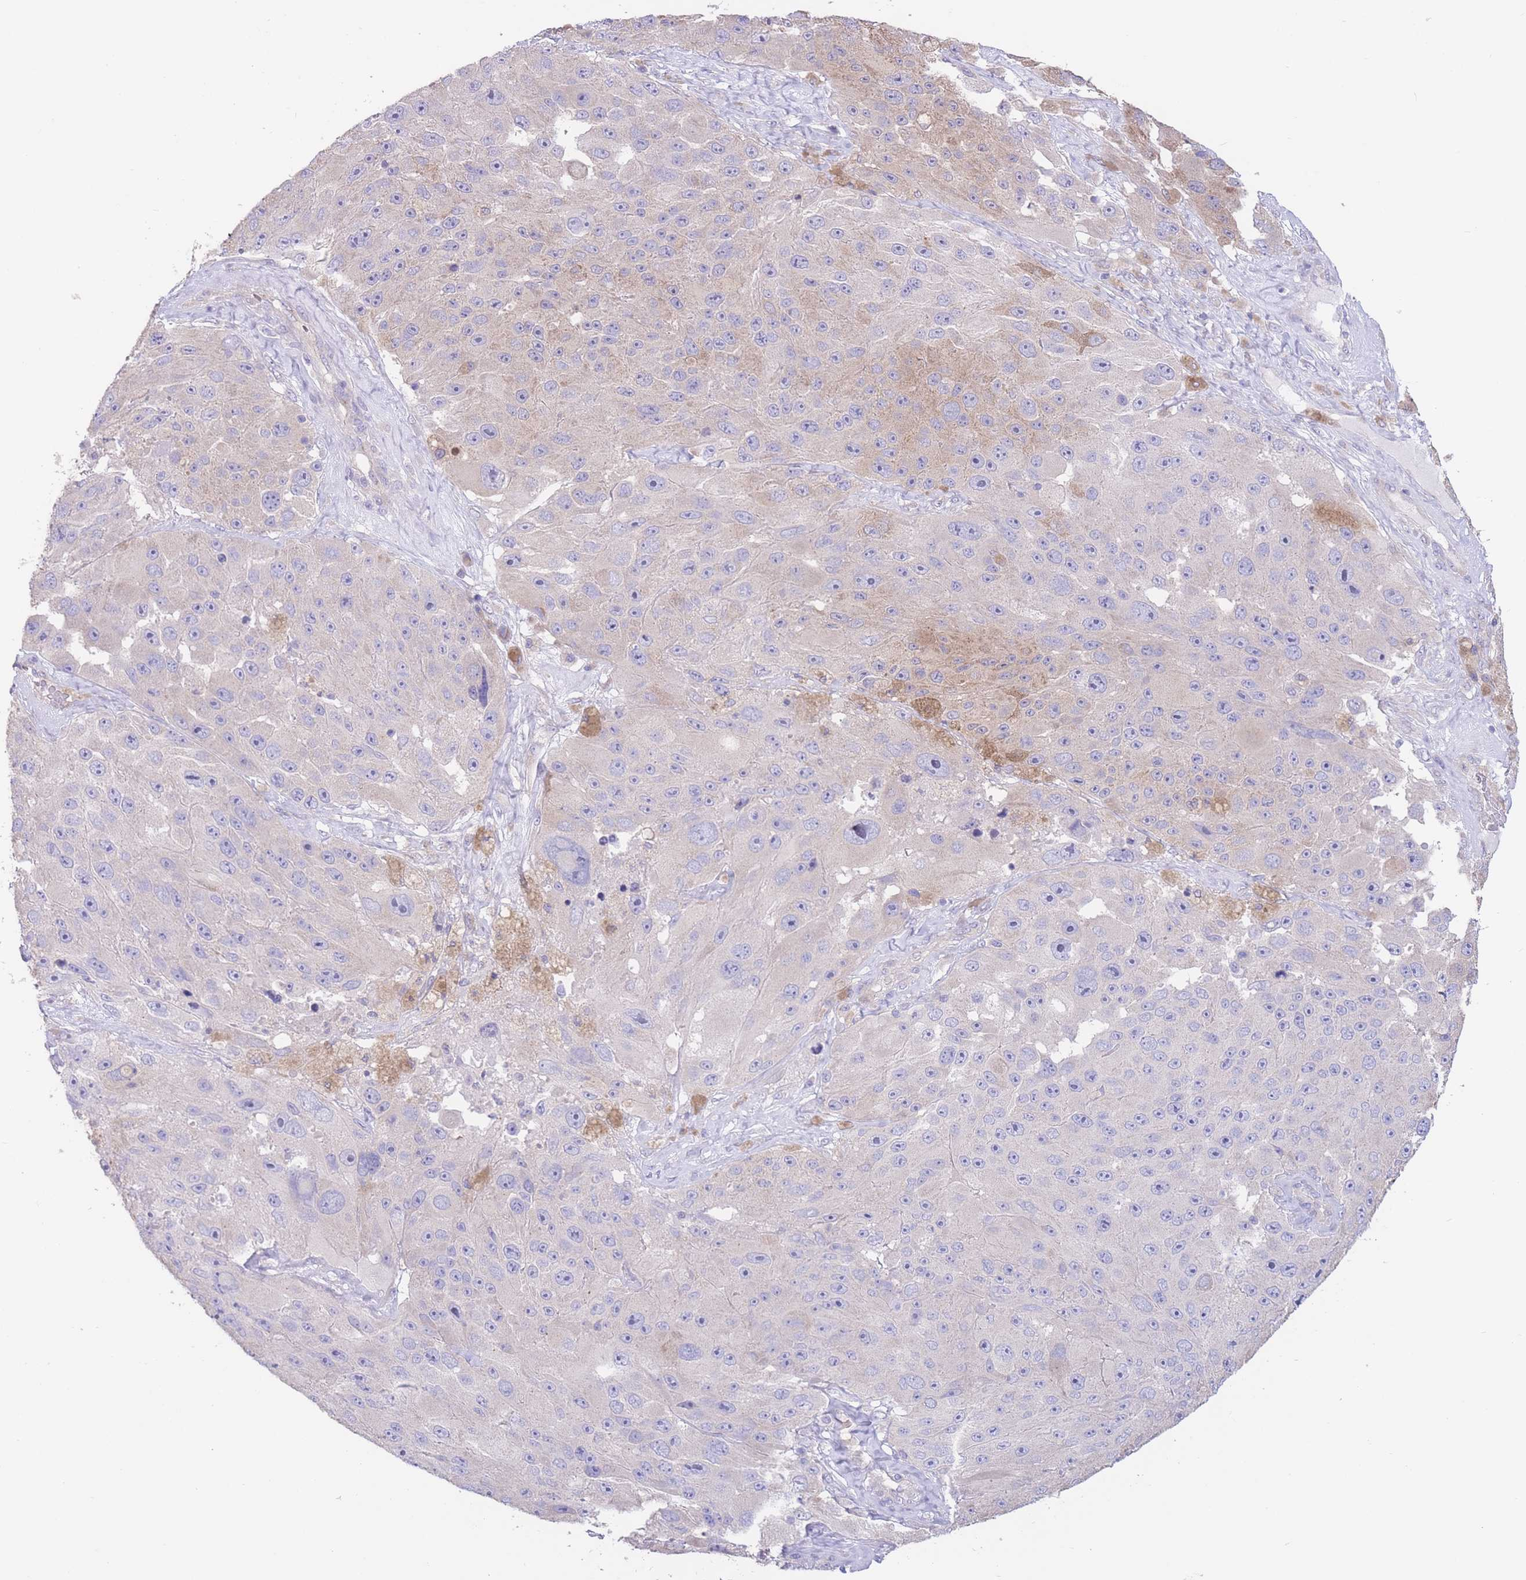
{"staining": {"intensity": "negative", "quantity": "none", "location": "none"}, "tissue": "melanoma", "cell_type": "Tumor cells", "image_type": "cancer", "snomed": [{"axis": "morphology", "description": "Malignant melanoma, Metastatic site"}, {"axis": "topography", "description": "Lymph node"}], "caption": "Immunohistochemistry (IHC) of melanoma reveals no positivity in tumor cells.", "gene": "ALS2CL", "patient": {"sex": "male", "age": 62}}